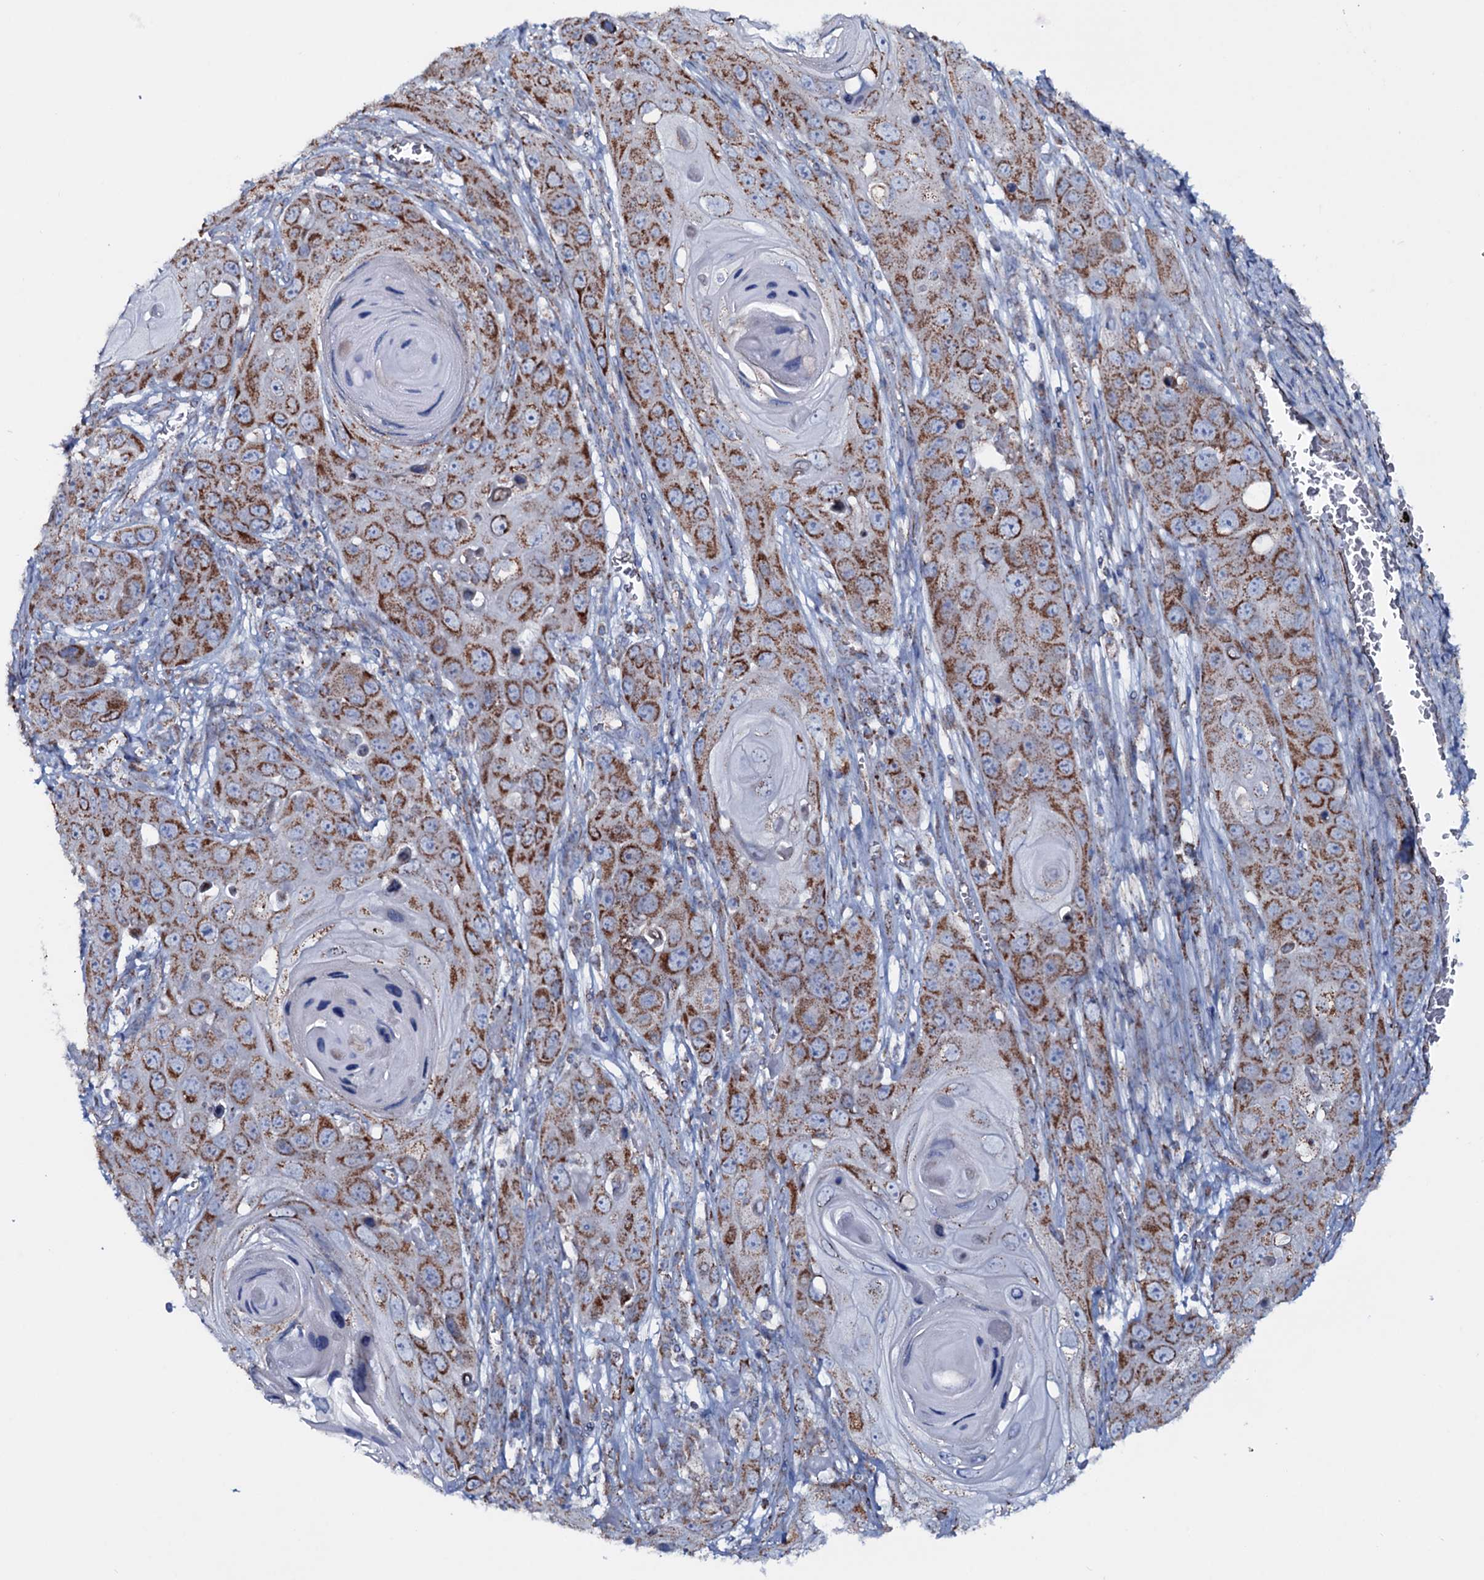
{"staining": {"intensity": "moderate", "quantity": ">75%", "location": "cytoplasmic/membranous"}, "tissue": "skin cancer", "cell_type": "Tumor cells", "image_type": "cancer", "snomed": [{"axis": "morphology", "description": "Squamous cell carcinoma, NOS"}, {"axis": "topography", "description": "Skin"}], "caption": "Human squamous cell carcinoma (skin) stained with a brown dye demonstrates moderate cytoplasmic/membranous positive positivity in approximately >75% of tumor cells.", "gene": "MRPS35", "patient": {"sex": "male", "age": 55}}